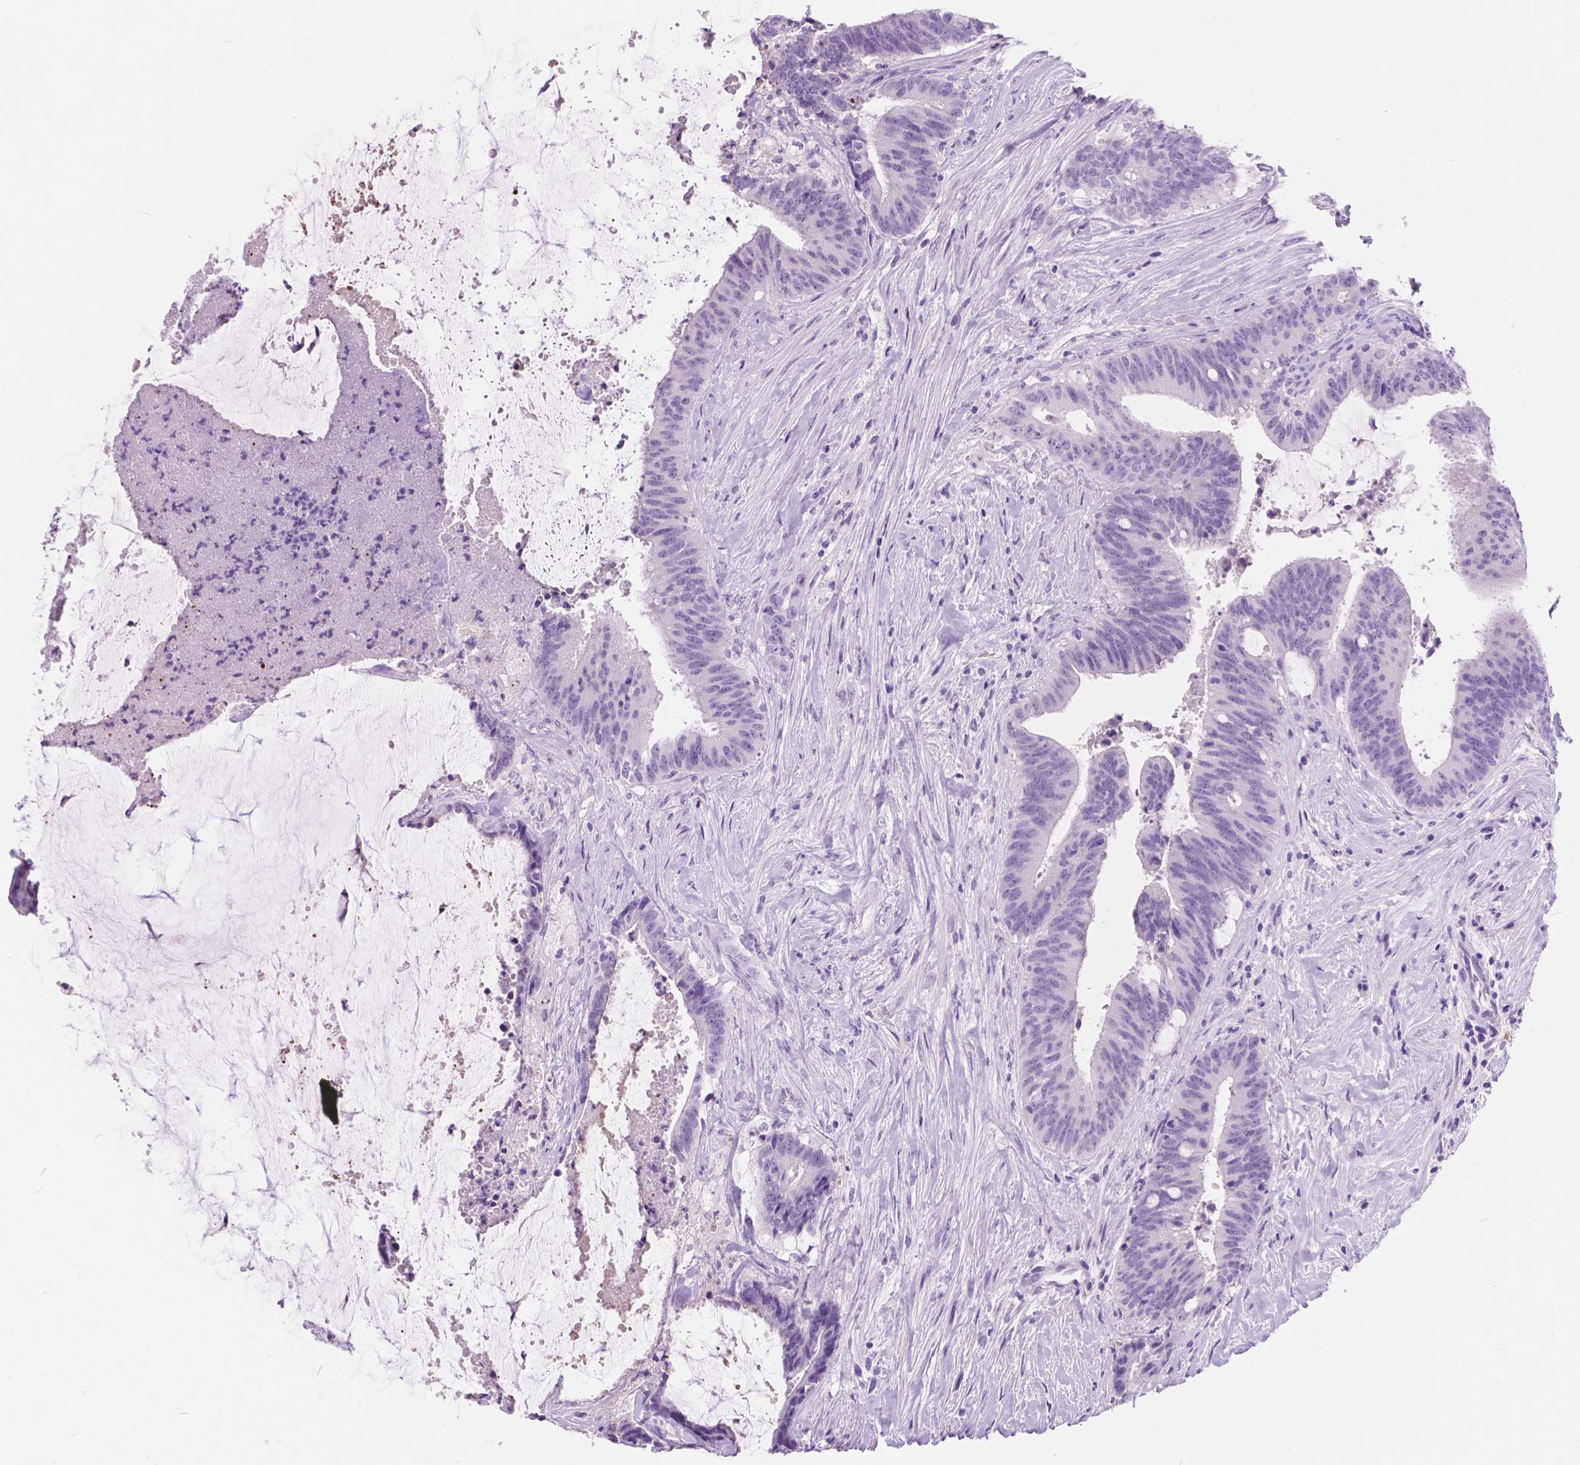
{"staining": {"intensity": "negative", "quantity": "none", "location": "none"}, "tissue": "colorectal cancer", "cell_type": "Tumor cells", "image_type": "cancer", "snomed": [{"axis": "morphology", "description": "Adenocarcinoma, NOS"}, {"axis": "topography", "description": "Colon"}], "caption": "Colorectal cancer stained for a protein using IHC exhibits no expression tumor cells.", "gene": "ARMS2", "patient": {"sex": "female", "age": 43}}